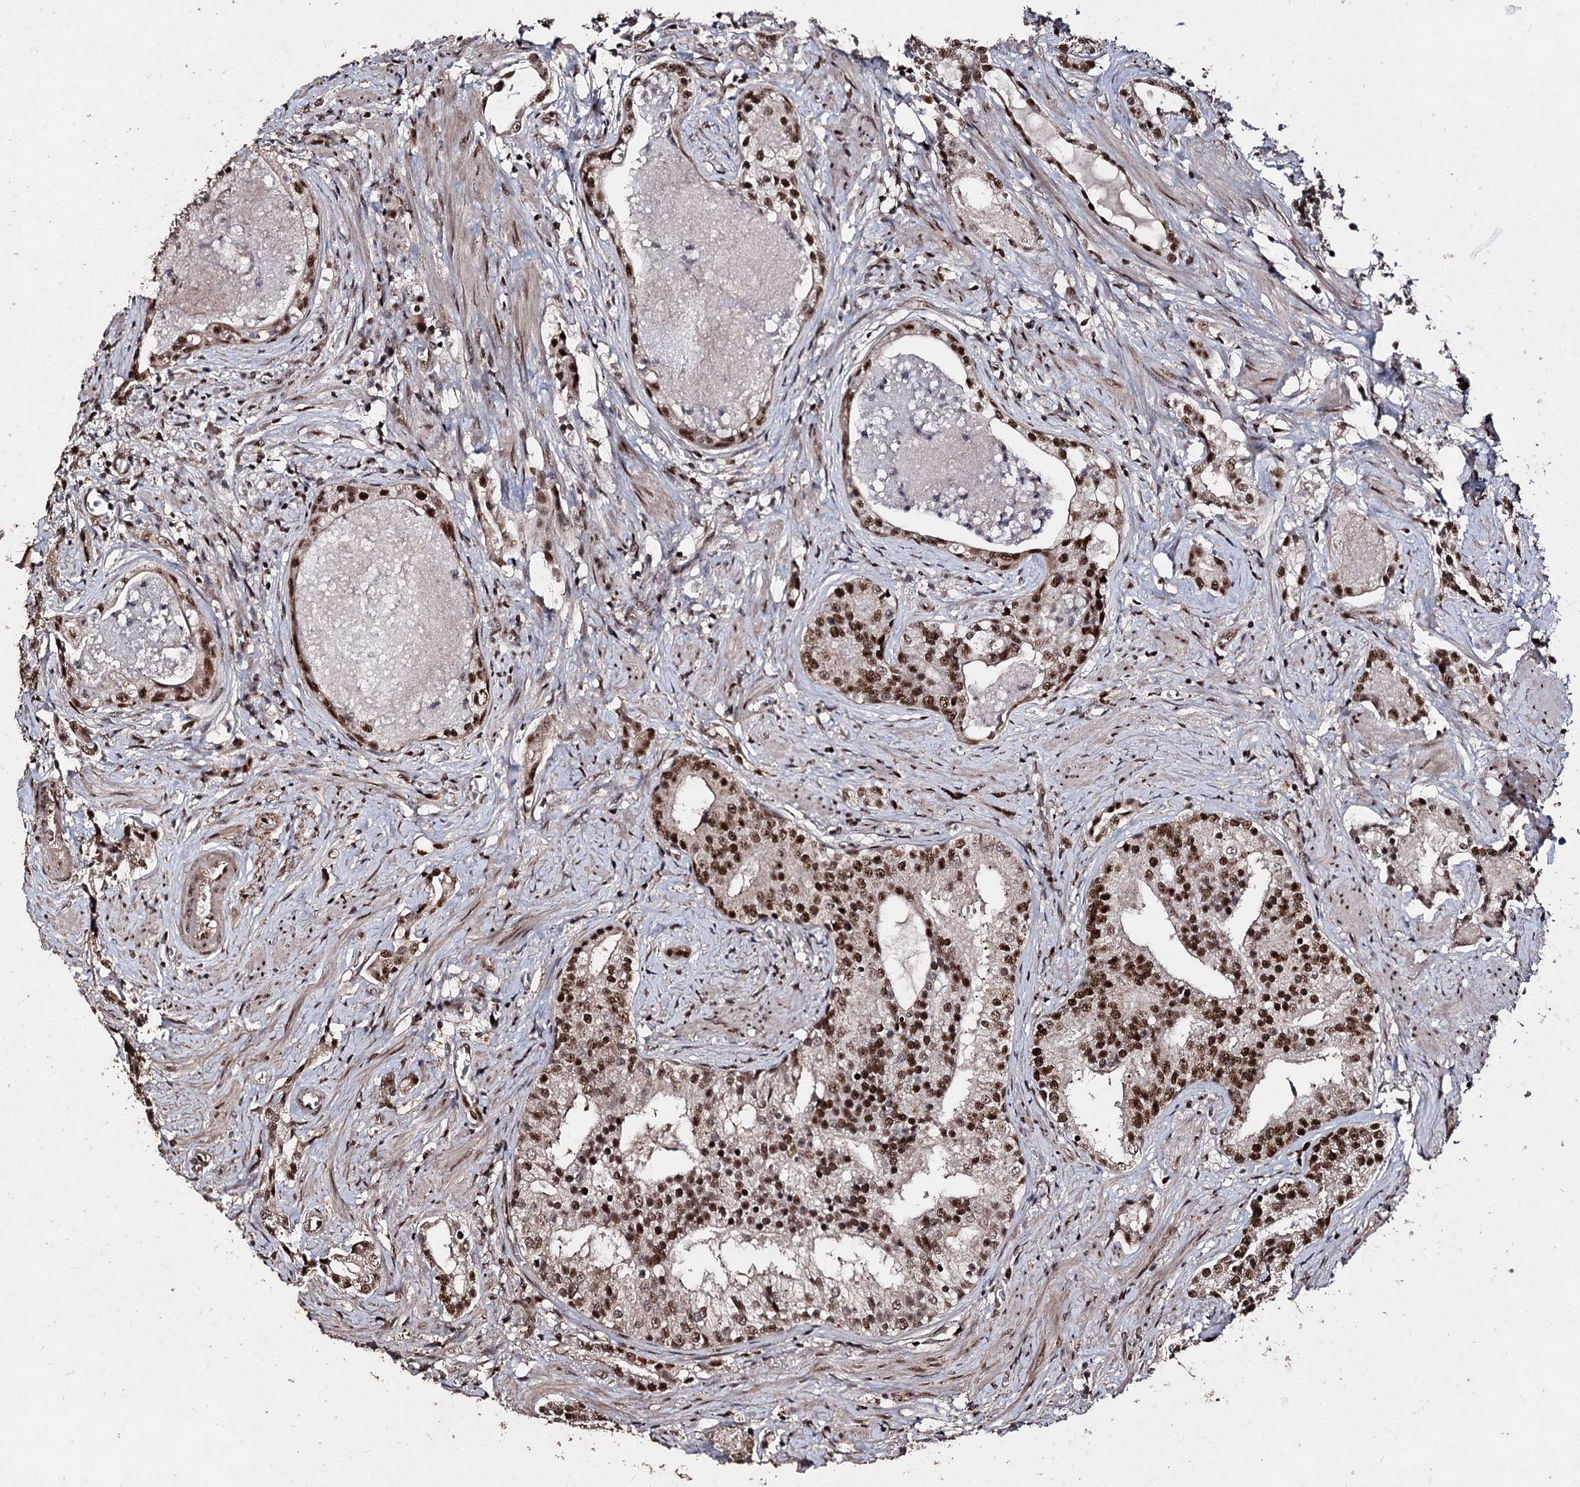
{"staining": {"intensity": "moderate", "quantity": ">75%", "location": "nuclear"}, "tissue": "prostate cancer", "cell_type": "Tumor cells", "image_type": "cancer", "snomed": [{"axis": "morphology", "description": "Adenocarcinoma, High grade"}, {"axis": "topography", "description": "Prostate"}], "caption": "IHC of prostate cancer shows medium levels of moderate nuclear staining in approximately >75% of tumor cells.", "gene": "U2SURP", "patient": {"sex": "male", "age": 58}}